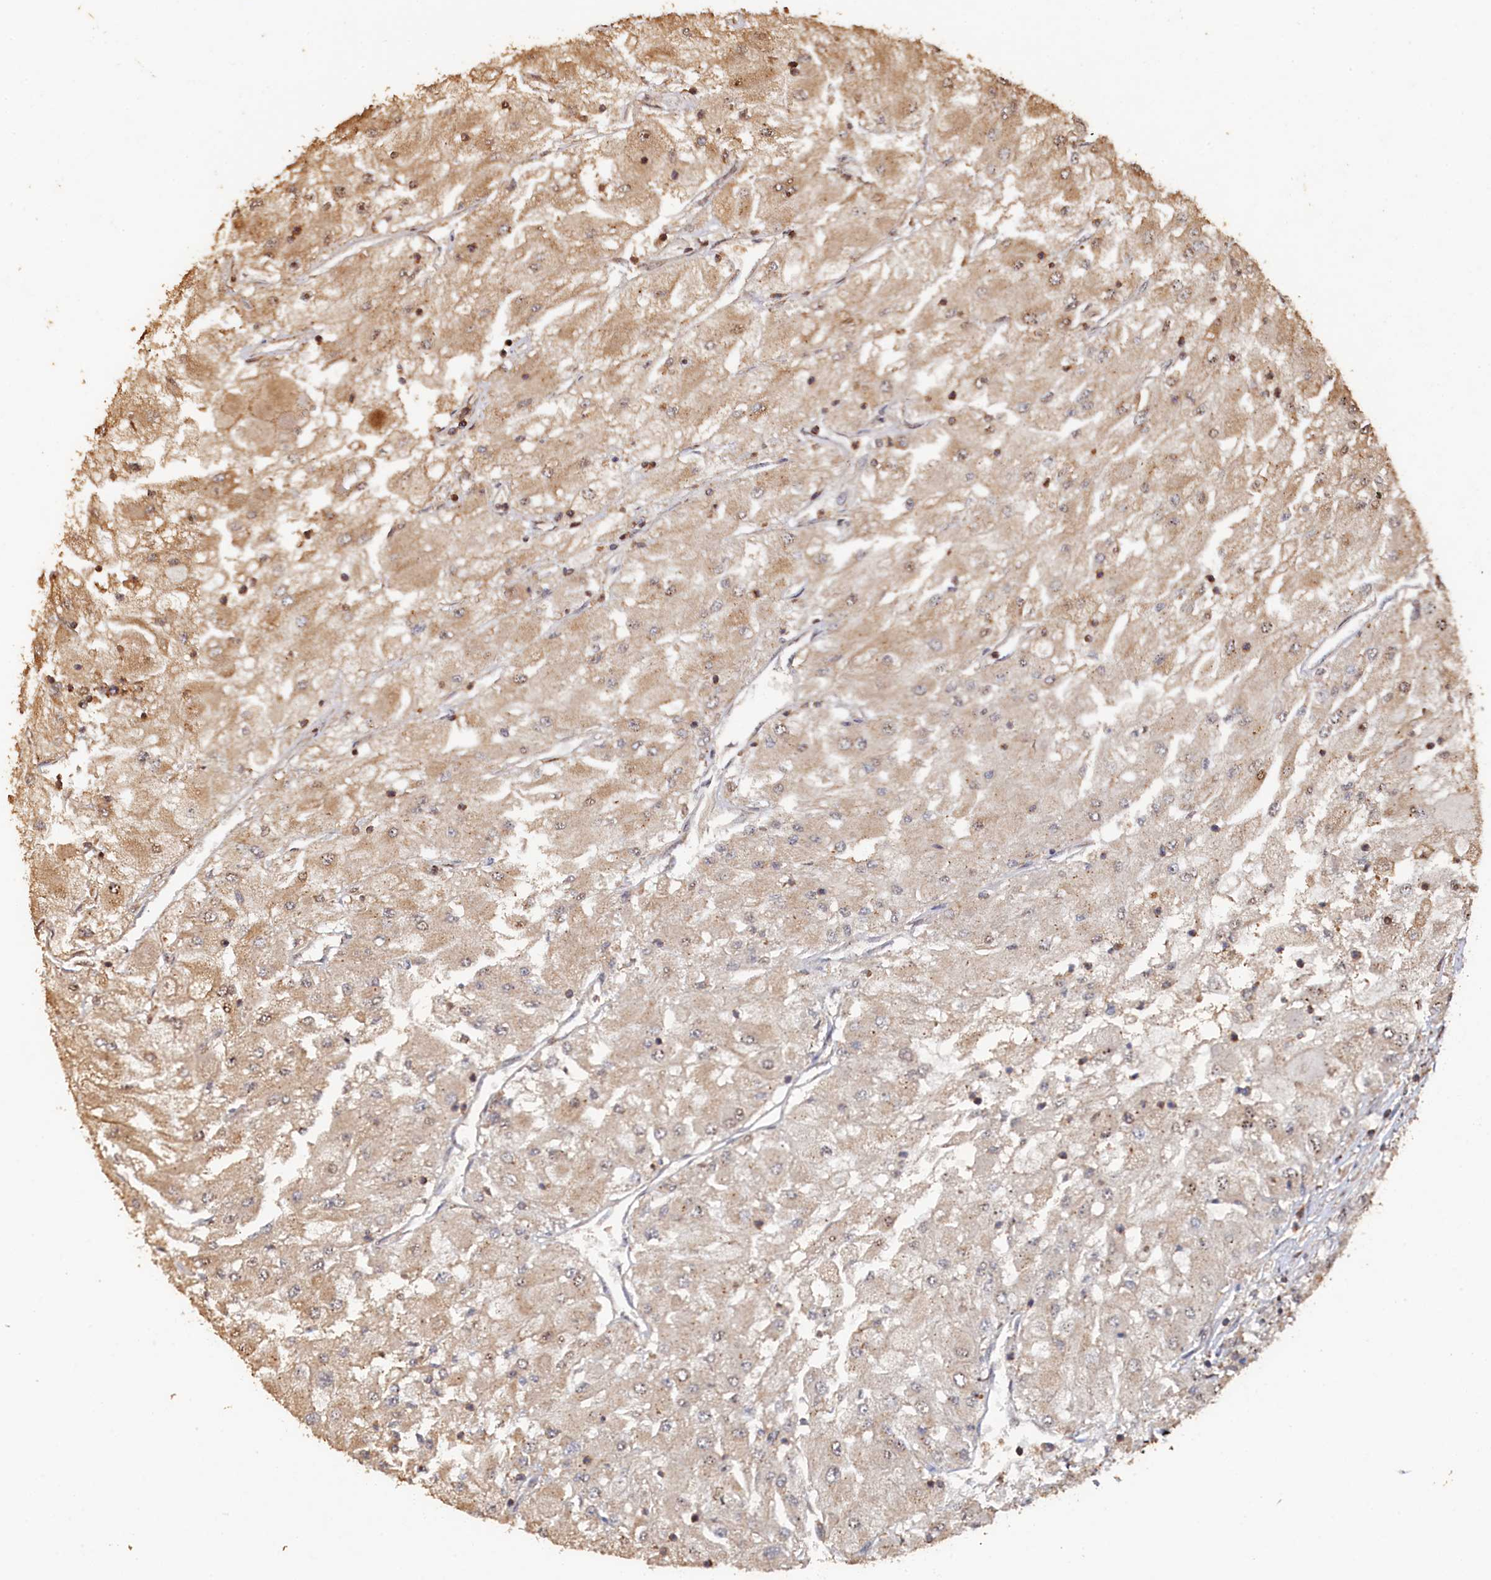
{"staining": {"intensity": "weak", "quantity": ">75%", "location": "cytoplasmic/membranous"}, "tissue": "renal cancer", "cell_type": "Tumor cells", "image_type": "cancer", "snomed": [{"axis": "morphology", "description": "Adenocarcinoma, NOS"}, {"axis": "topography", "description": "Kidney"}], "caption": "Renal adenocarcinoma was stained to show a protein in brown. There is low levels of weak cytoplasmic/membranous staining in about >75% of tumor cells.", "gene": "PIGN", "patient": {"sex": "male", "age": 80}}